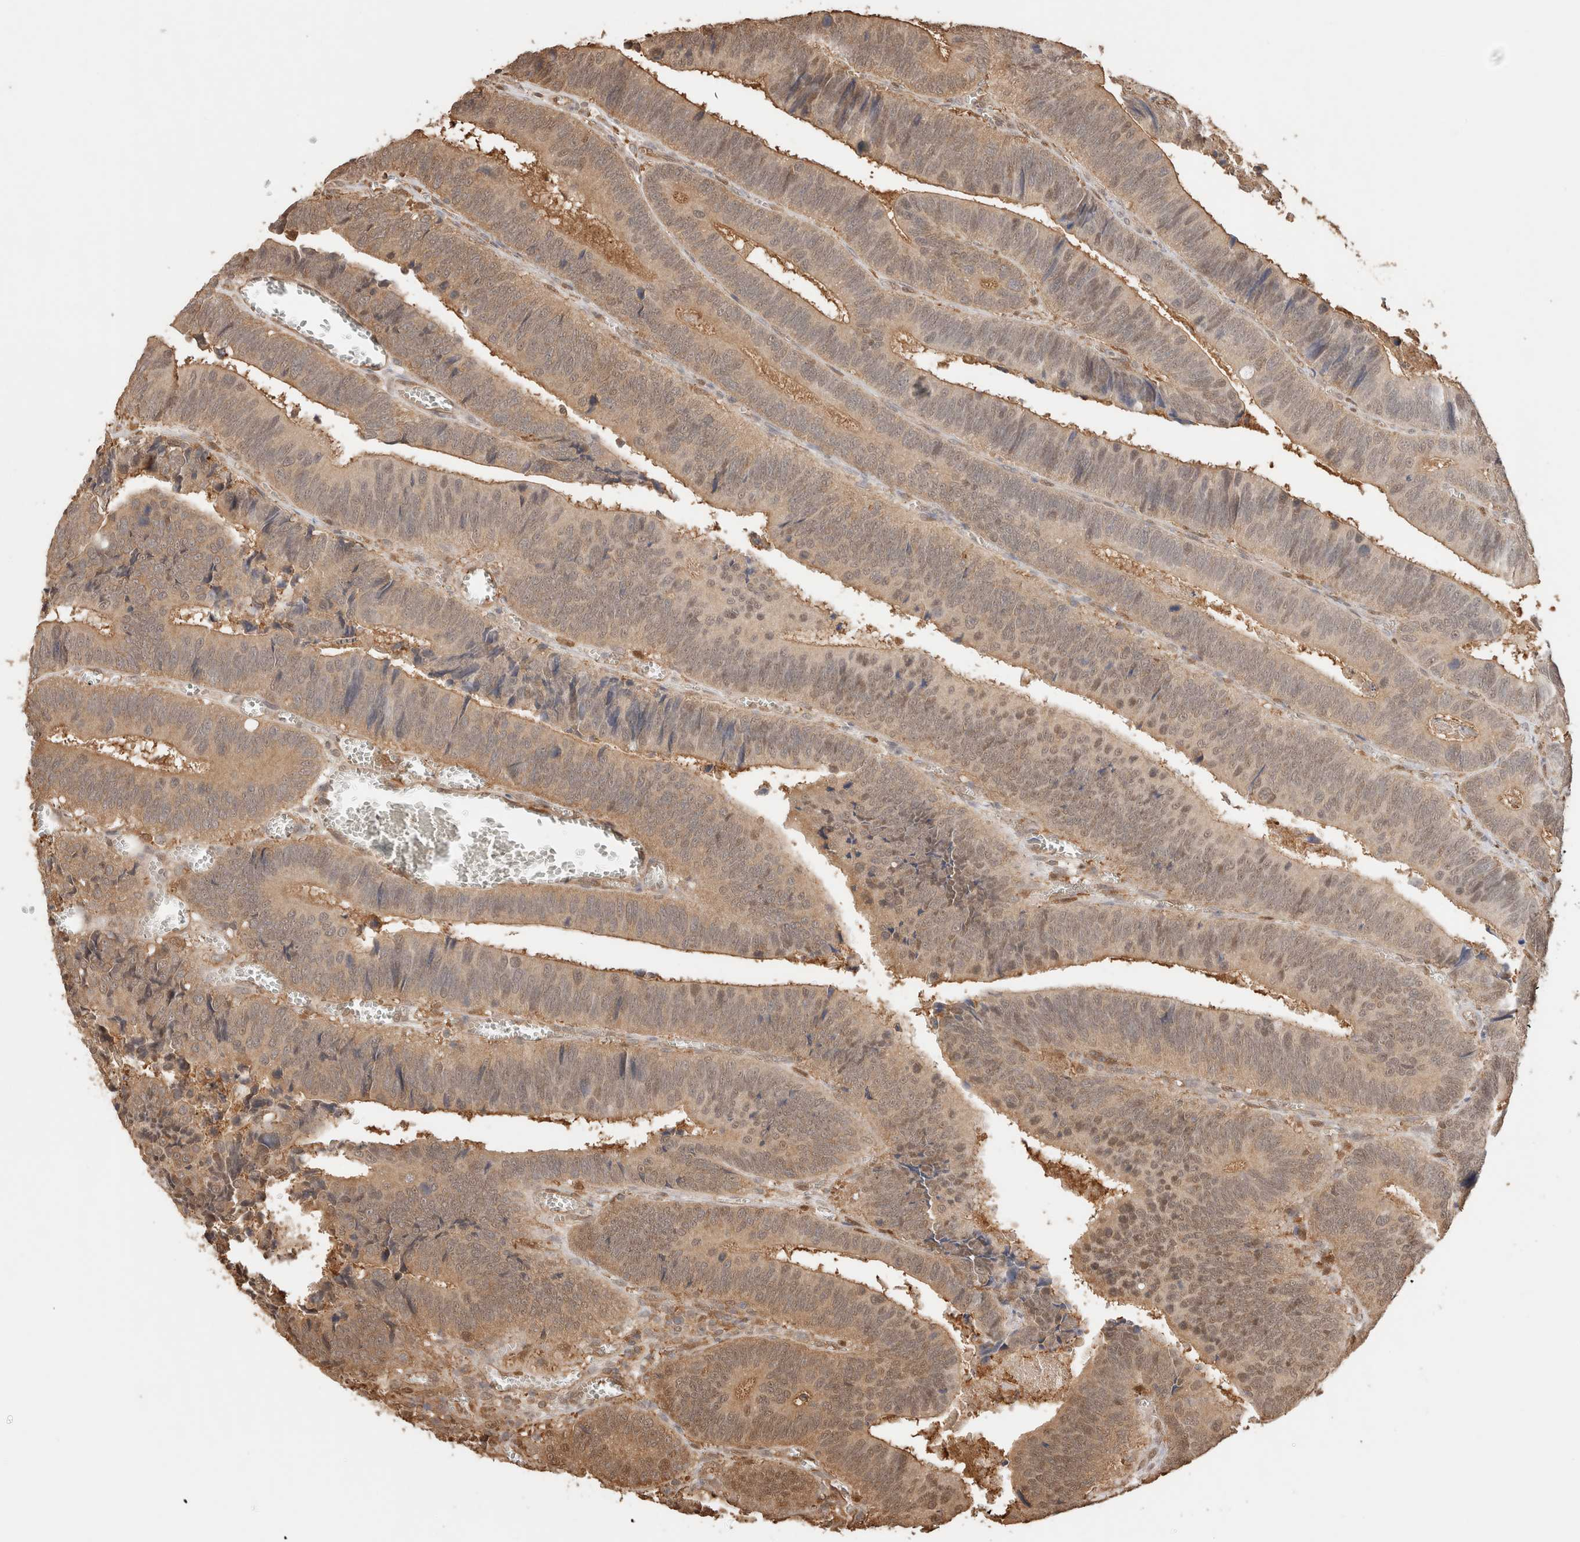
{"staining": {"intensity": "weak", "quantity": ">75%", "location": "cytoplasmic/membranous,nuclear"}, "tissue": "colorectal cancer", "cell_type": "Tumor cells", "image_type": "cancer", "snomed": [{"axis": "morphology", "description": "Inflammation, NOS"}, {"axis": "morphology", "description": "Adenocarcinoma, NOS"}, {"axis": "topography", "description": "Colon"}], "caption": "The histopathology image shows a brown stain indicating the presence of a protein in the cytoplasmic/membranous and nuclear of tumor cells in colorectal adenocarcinoma. Nuclei are stained in blue.", "gene": "YWHAH", "patient": {"sex": "male", "age": 72}}